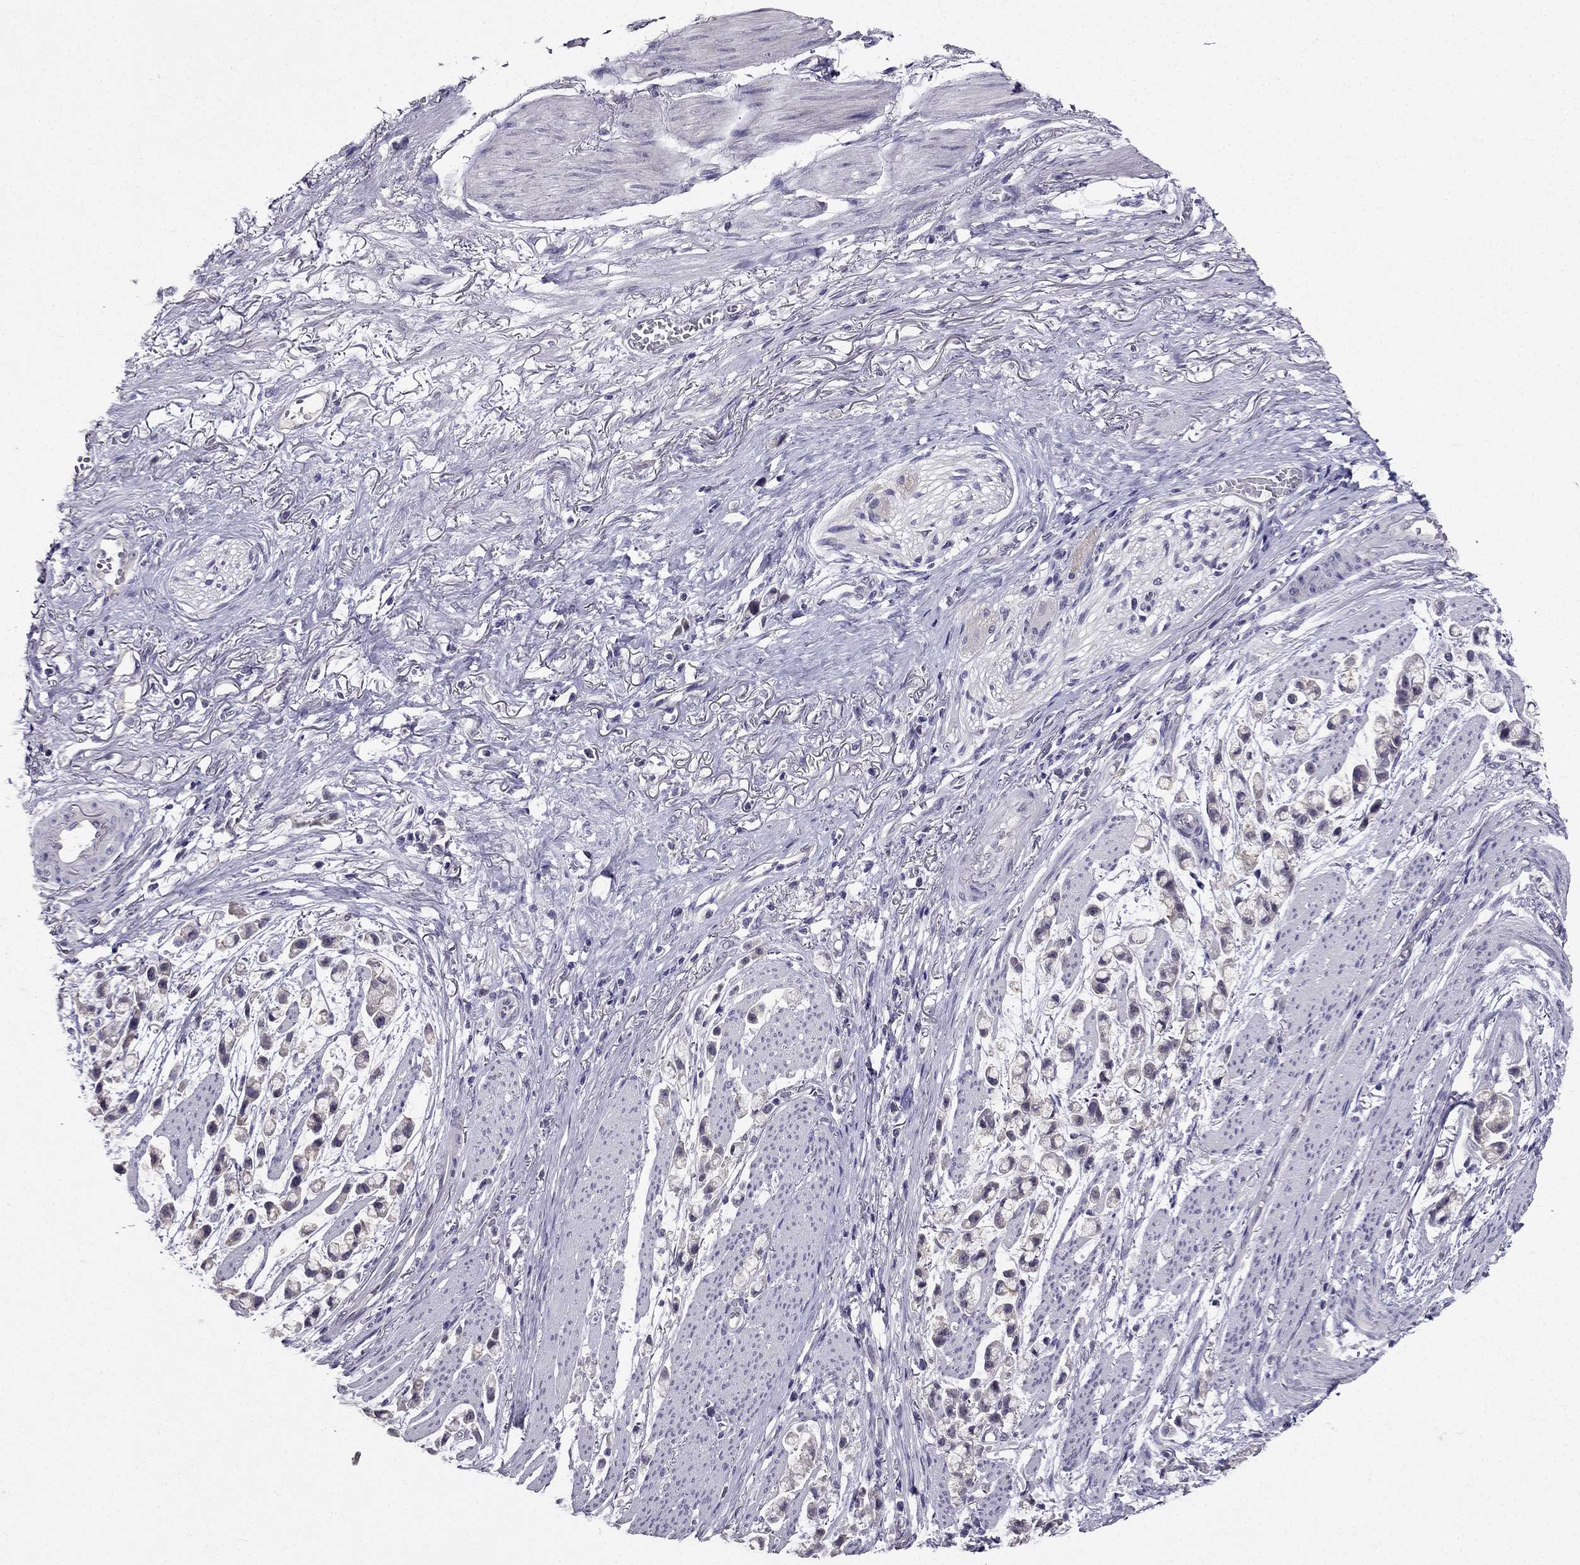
{"staining": {"intensity": "negative", "quantity": "none", "location": "none"}, "tissue": "stomach cancer", "cell_type": "Tumor cells", "image_type": "cancer", "snomed": [{"axis": "morphology", "description": "Adenocarcinoma, NOS"}, {"axis": "topography", "description": "Stomach"}], "caption": "Tumor cells show no significant positivity in stomach cancer.", "gene": "DUSP15", "patient": {"sex": "female", "age": 81}}